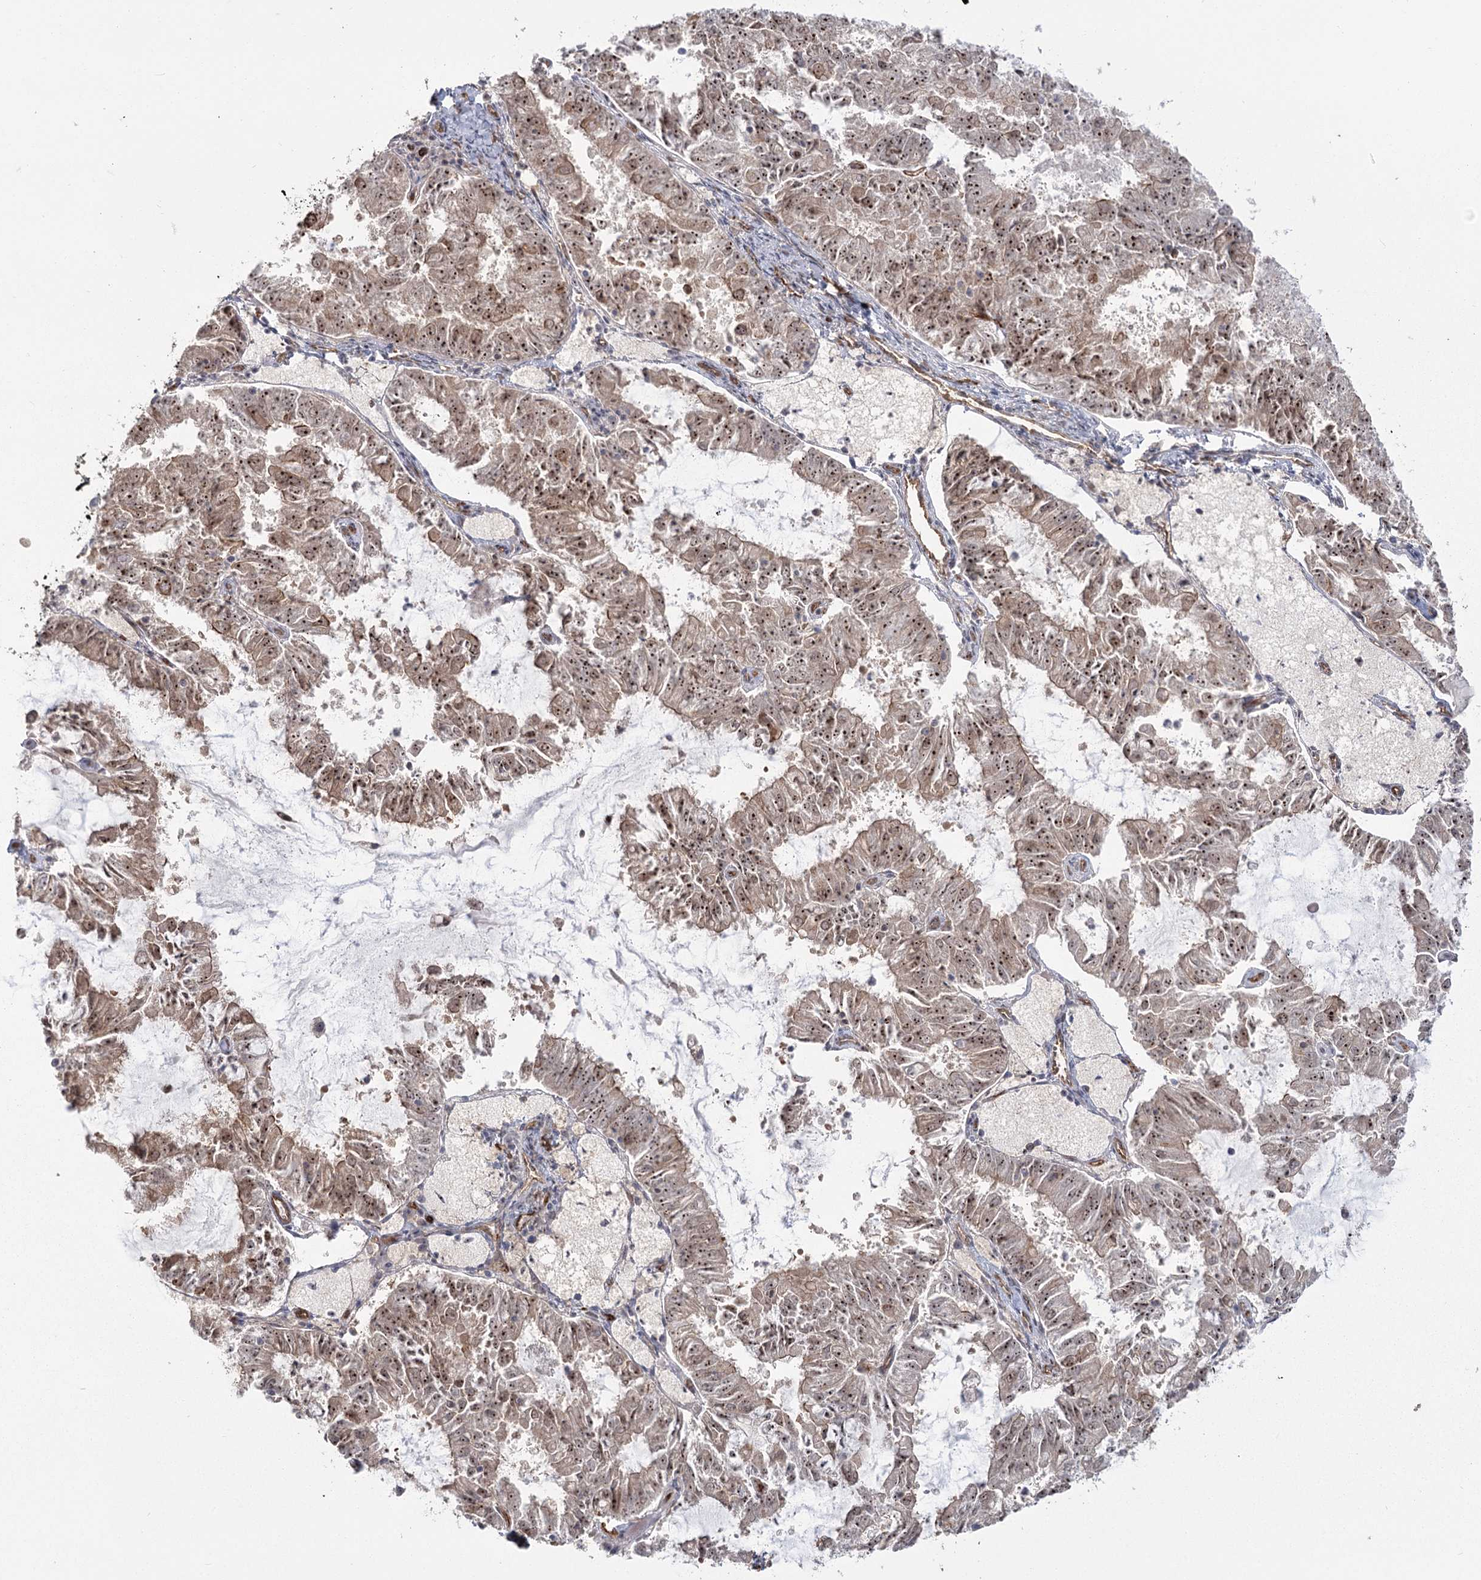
{"staining": {"intensity": "moderate", "quantity": ">75%", "location": "cytoplasmic/membranous,nuclear"}, "tissue": "endometrial cancer", "cell_type": "Tumor cells", "image_type": "cancer", "snomed": [{"axis": "morphology", "description": "Adenocarcinoma, NOS"}, {"axis": "topography", "description": "Endometrium"}], "caption": "DAB immunohistochemical staining of human endometrial cancer exhibits moderate cytoplasmic/membranous and nuclear protein staining in approximately >75% of tumor cells.", "gene": "RPP14", "patient": {"sex": "female", "age": 57}}